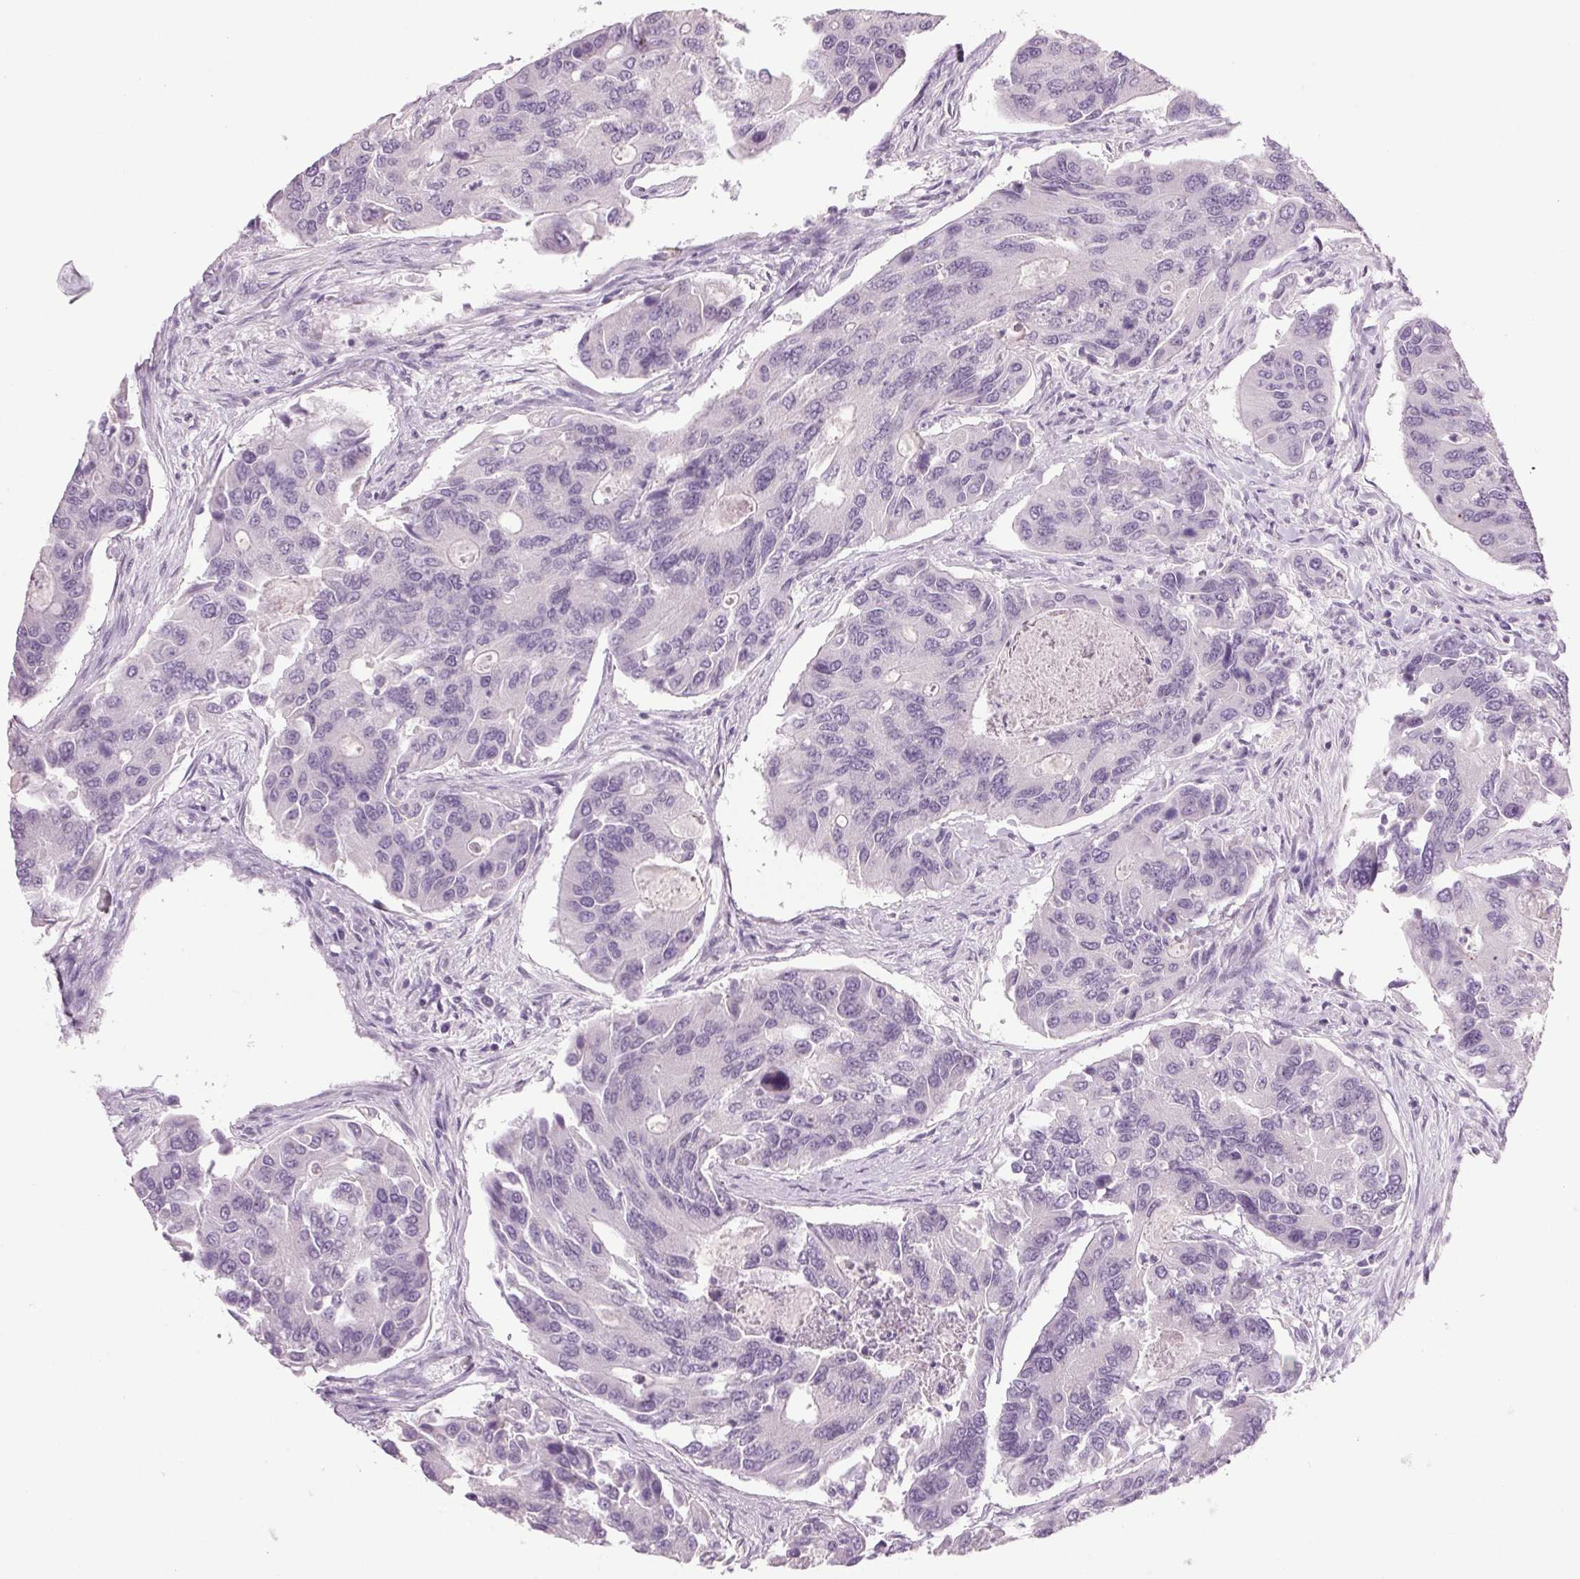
{"staining": {"intensity": "negative", "quantity": "none", "location": "none"}, "tissue": "colorectal cancer", "cell_type": "Tumor cells", "image_type": "cancer", "snomed": [{"axis": "morphology", "description": "Adenocarcinoma, NOS"}, {"axis": "topography", "description": "Colon"}], "caption": "Histopathology image shows no protein expression in tumor cells of colorectal adenocarcinoma tissue.", "gene": "PPP1R1A", "patient": {"sex": "female", "age": 67}}